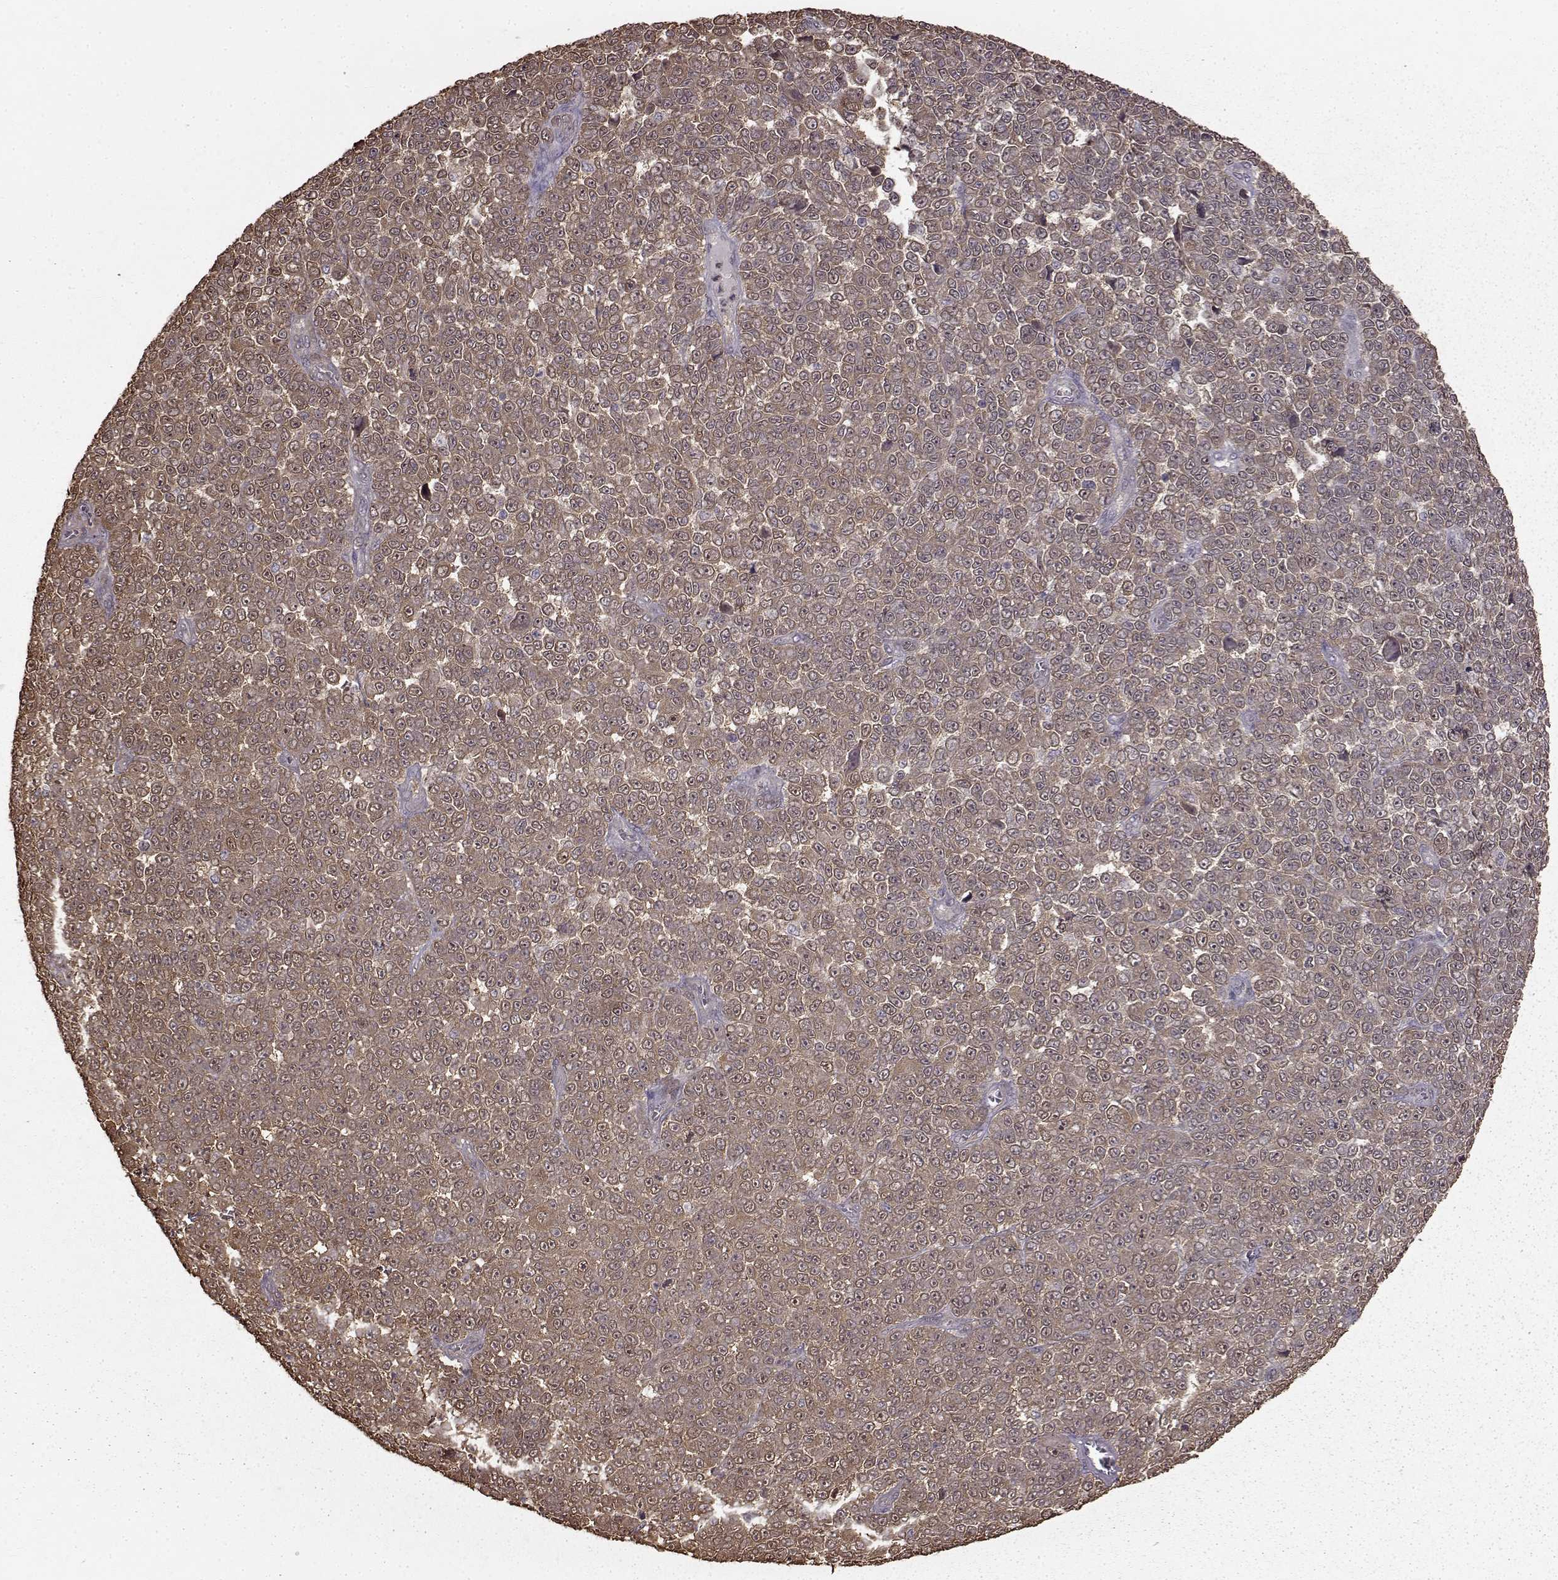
{"staining": {"intensity": "weak", "quantity": ">75%", "location": "cytoplasmic/membranous"}, "tissue": "melanoma", "cell_type": "Tumor cells", "image_type": "cancer", "snomed": [{"axis": "morphology", "description": "Malignant melanoma, NOS"}, {"axis": "topography", "description": "Skin"}], "caption": "IHC (DAB) staining of human melanoma demonstrates weak cytoplasmic/membranous protein expression in approximately >75% of tumor cells. Immunohistochemistry stains the protein in brown and the nuclei are stained blue.", "gene": "NME1-NME2", "patient": {"sex": "female", "age": 95}}